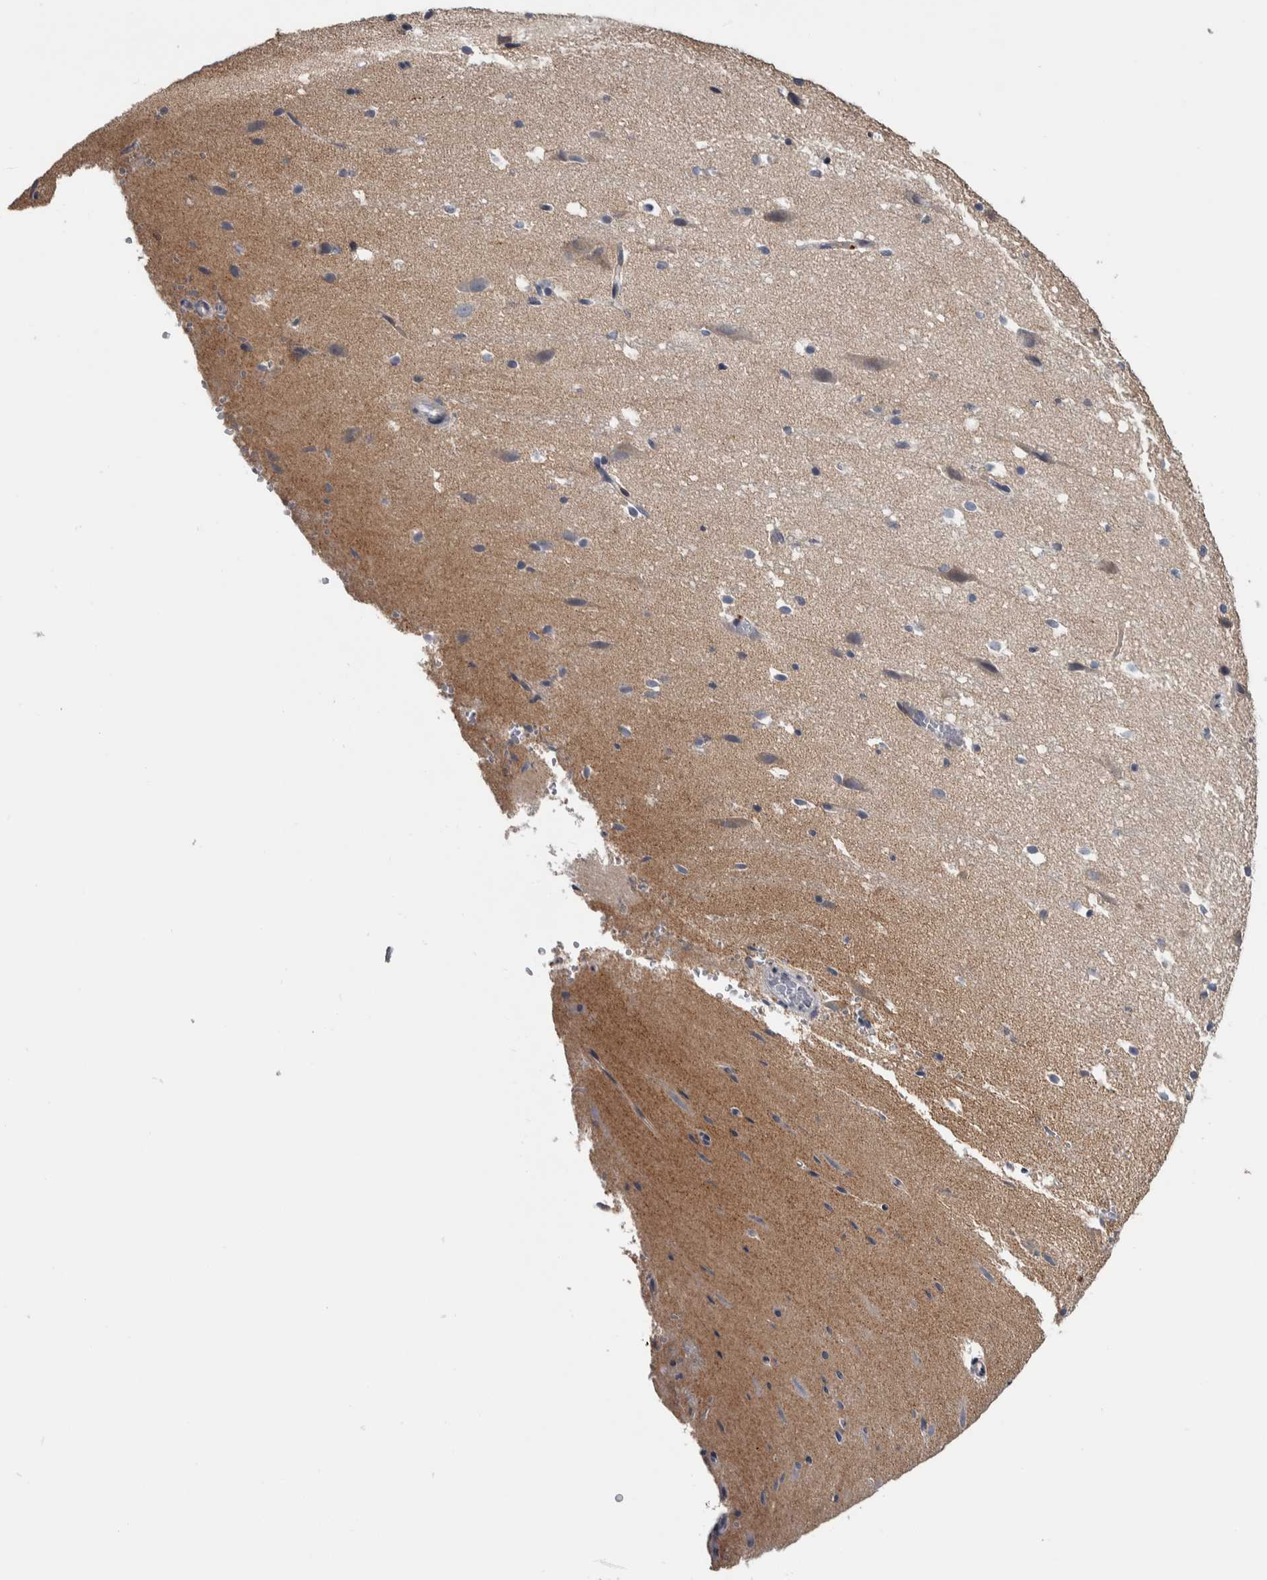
{"staining": {"intensity": "weak", "quantity": "25%-75%", "location": "cytoplasmic/membranous"}, "tissue": "cerebral cortex", "cell_type": "Endothelial cells", "image_type": "normal", "snomed": [{"axis": "morphology", "description": "Normal tissue, NOS"}, {"axis": "morphology", "description": "Developmental malformation"}, {"axis": "topography", "description": "Cerebral cortex"}], "caption": "Immunohistochemistry of benign cerebral cortex displays low levels of weak cytoplasmic/membranous staining in approximately 25%-75% of endothelial cells. The staining was performed using DAB, with brown indicating positive protein expression. Nuclei are stained blue with hematoxylin.", "gene": "FAM83G", "patient": {"sex": "female", "age": 30}}